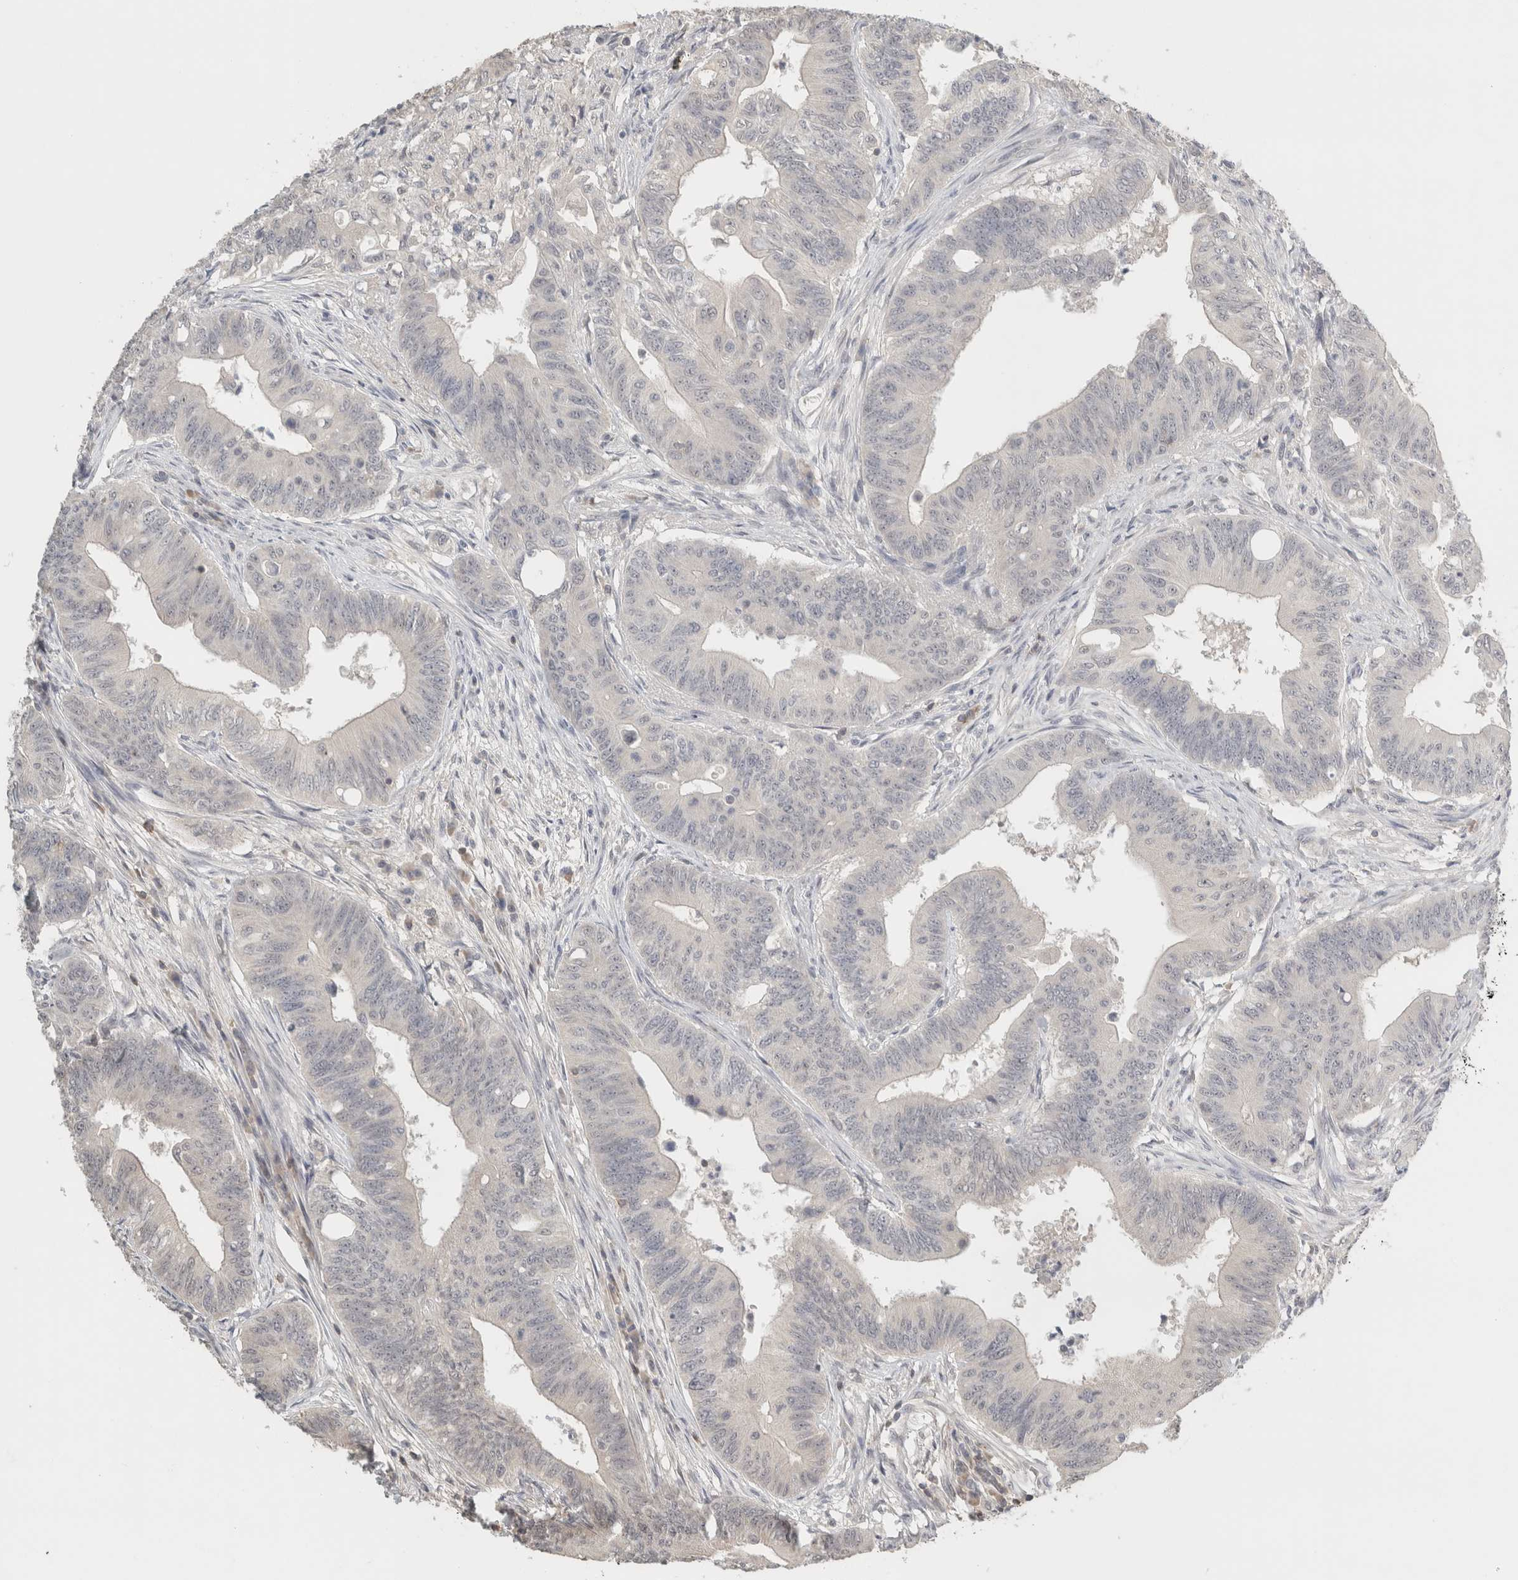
{"staining": {"intensity": "negative", "quantity": "none", "location": "none"}, "tissue": "colorectal cancer", "cell_type": "Tumor cells", "image_type": "cancer", "snomed": [{"axis": "morphology", "description": "Adenoma, NOS"}, {"axis": "morphology", "description": "Adenocarcinoma, NOS"}, {"axis": "topography", "description": "Colon"}], "caption": "Colorectal cancer (adenoma) stained for a protein using immunohistochemistry exhibits no expression tumor cells.", "gene": "TRAT1", "patient": {"sex": "male", "age": 79}}